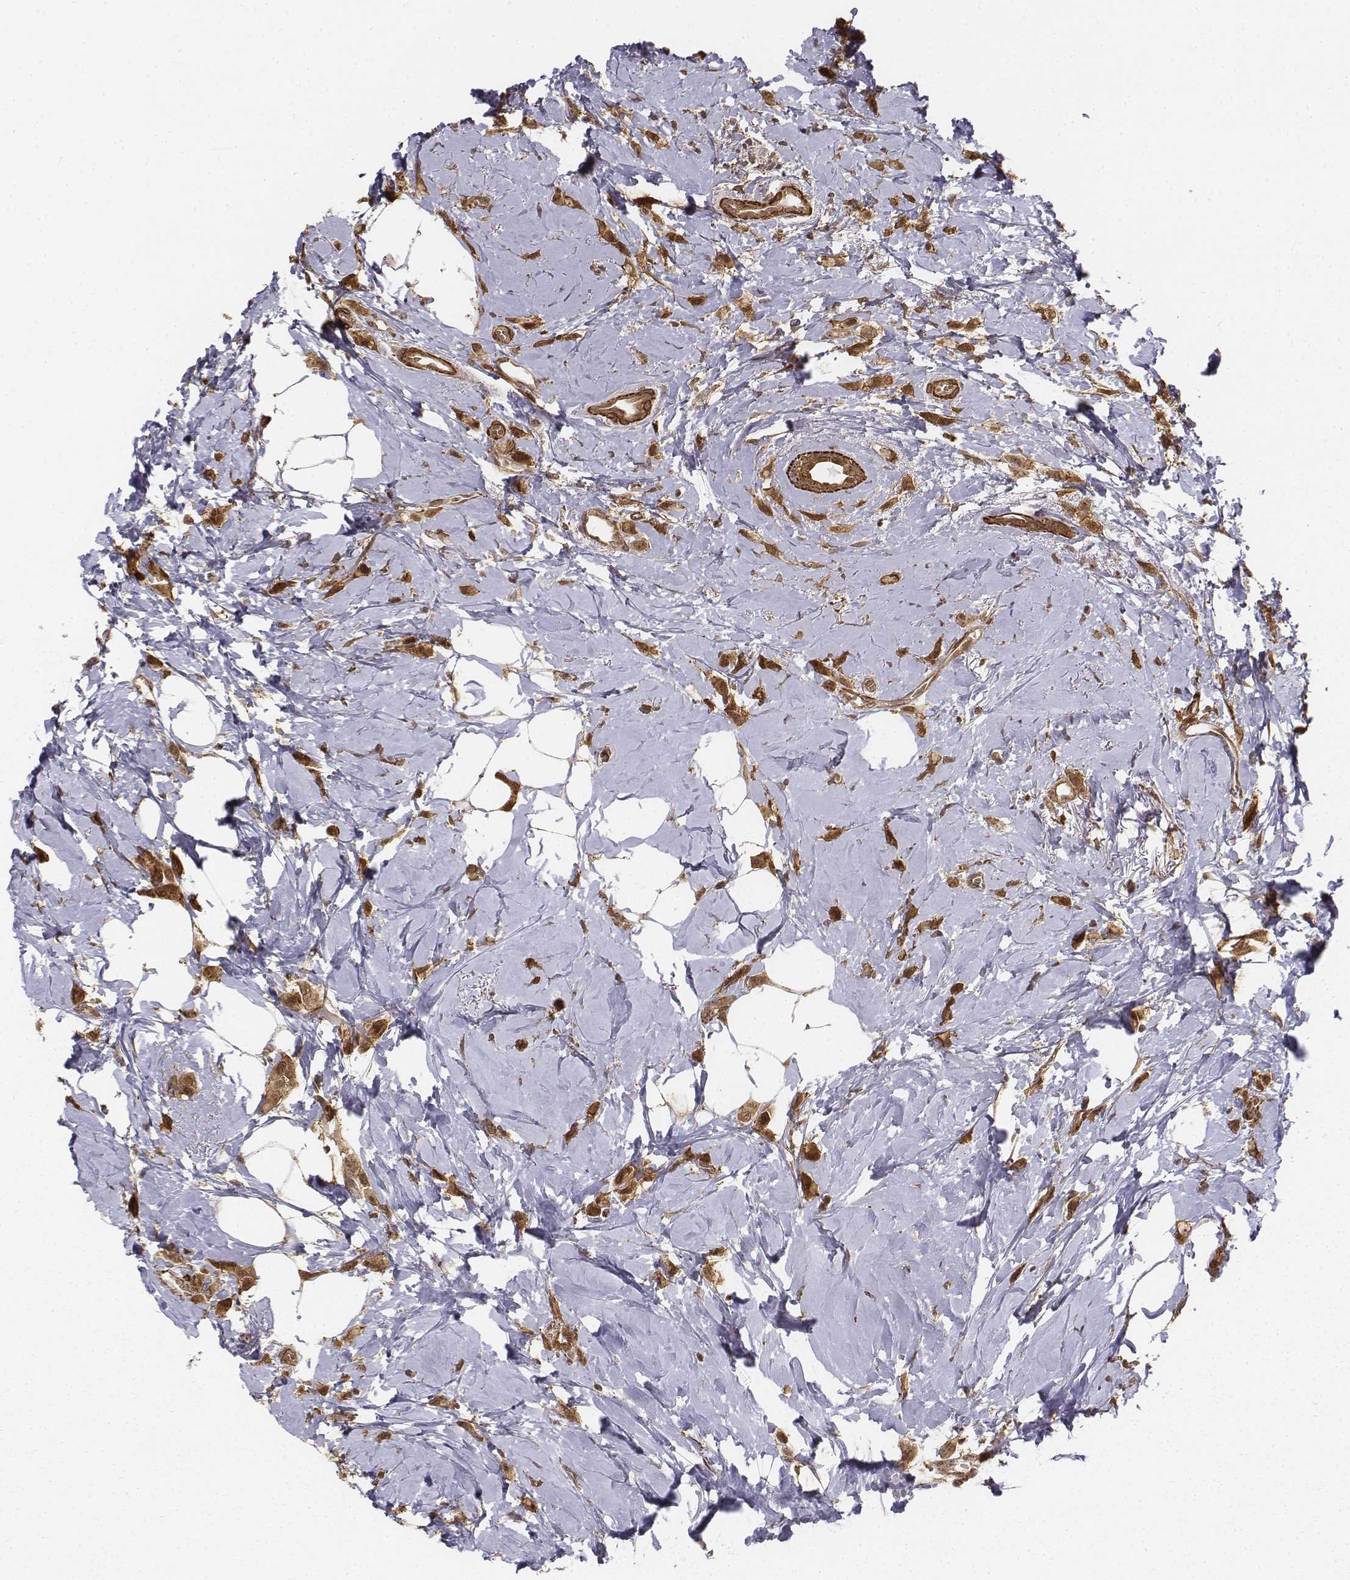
{"staining": {"intensity": "strong", "quantity": ">75%", "location": "cytoplasmic/membranous,nuclear"}, "tissue": "breast cancer", "cell_type": "Tumor cells", "image_type": "cancer", "snomed": [{"axis": "morphology", "description": "Lobular carcinoma"}, {"axis": "topography", "description": "Breast"}], "caption": "This image exhibits breast cancer stained with immunohistochemistry (IHC) to label a protein in brown. The cytoplasmic/membranous and nuclear of tumor cells show strong positivity for the protein. Nuclei are counter-stained blue.", "gene": "ZFYVE19", "patient": {"sex": "female", "age": 66}}